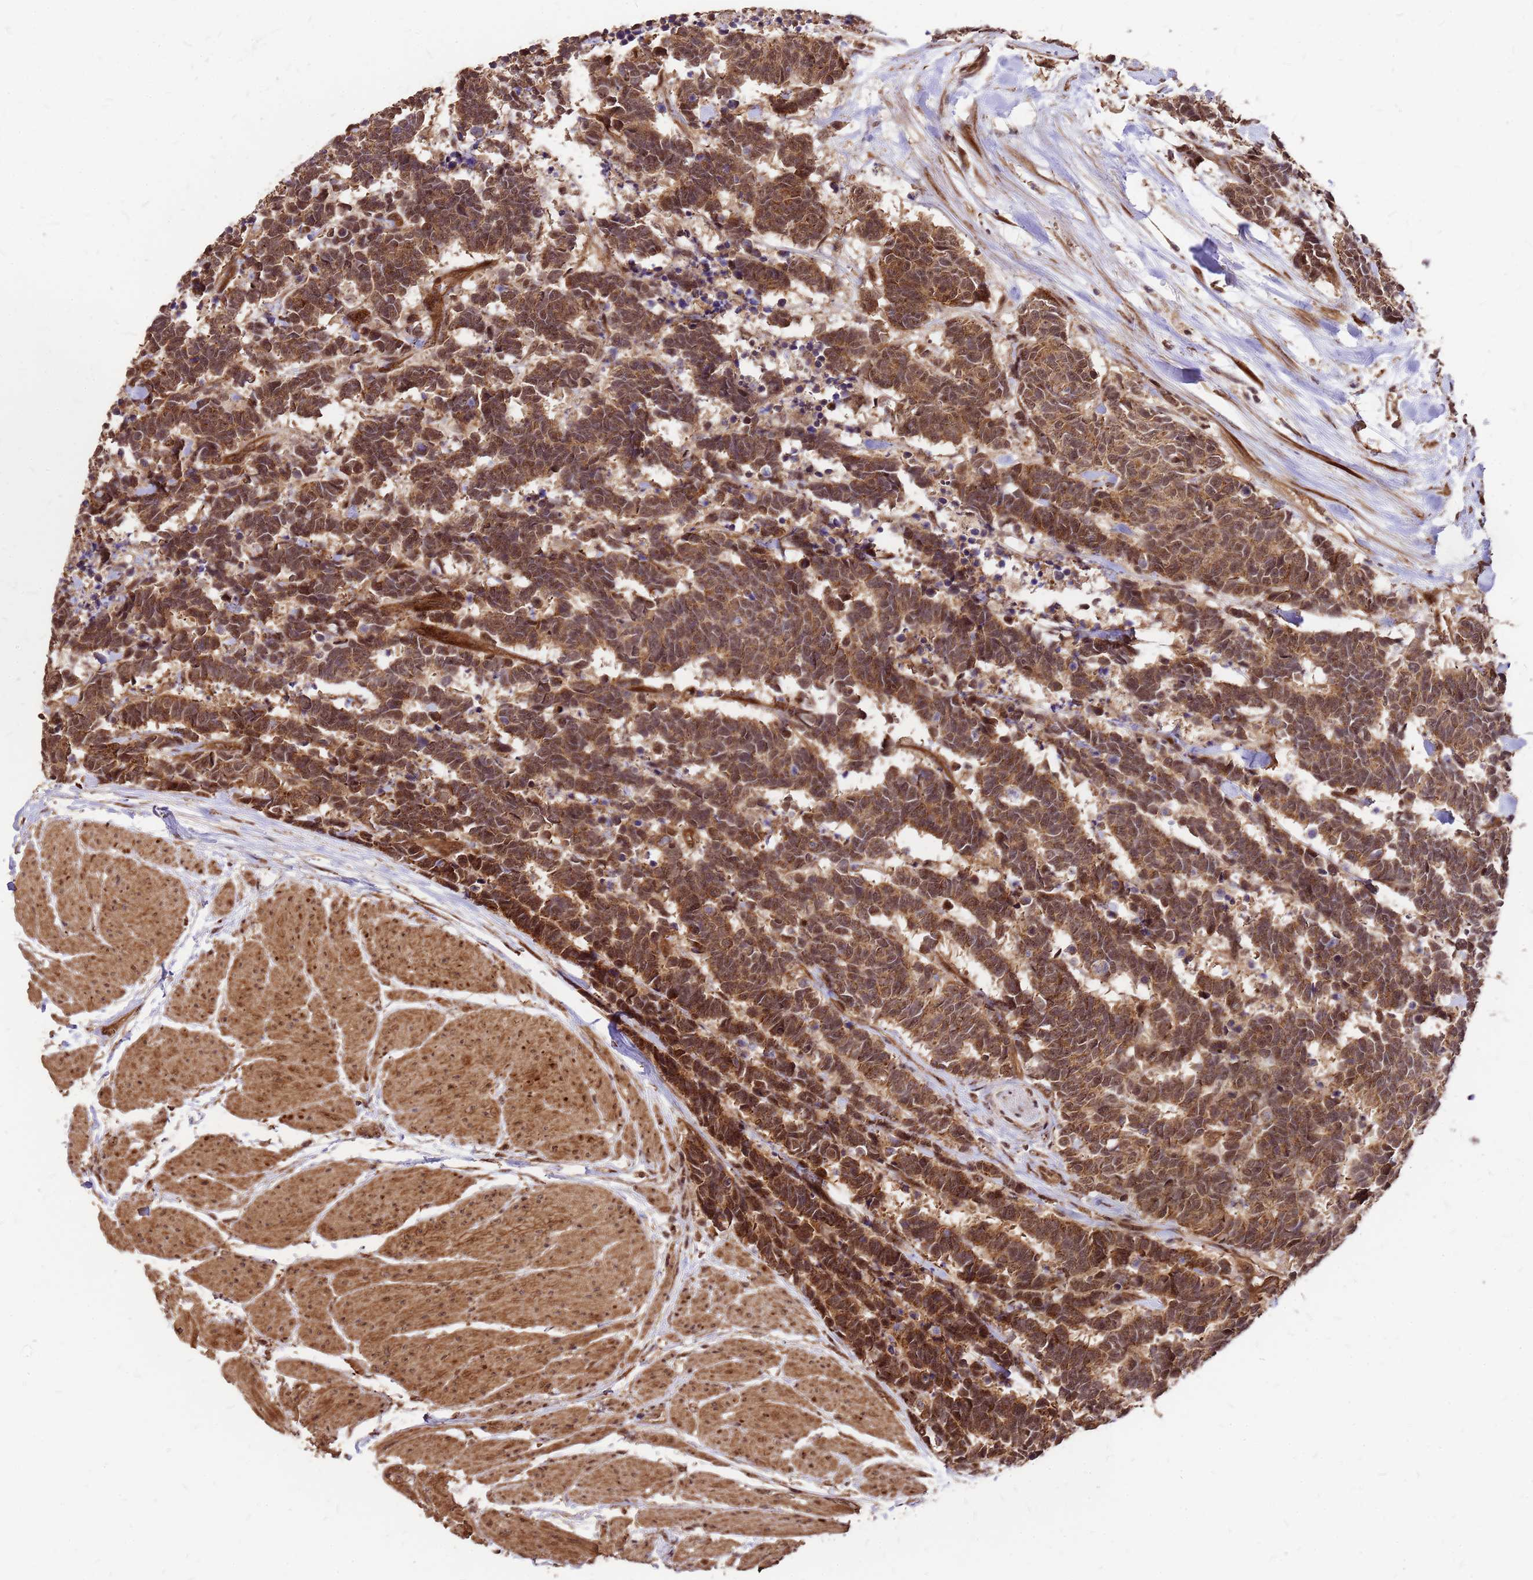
{"staining": {"intensity": "moderate", "quantity": ">75%", "location": "cytoplasmic/membranous,nuclear"}, "tissue": "carcinoid", "cell_type": "Tumor cells", "image_type": "cancer", "snomed": [{"axis": "morphology", "description": "Carcinoma, NOS"}, {"axis": "morphology", "description": "Carcinoid, malignant, NOS"}, {"axis": "topography", "description": "Urinary bladder"}], "caption": "A brown stain highlights moderate cytoplasmic/membranous and nuclear staining of a protein in carcinoid tumor cells. (DAB IHC, brown staining for protein, blue staining for nuclei).", "gene": "GPATCH8", "patient": {"sex": "male", "age": 57}}